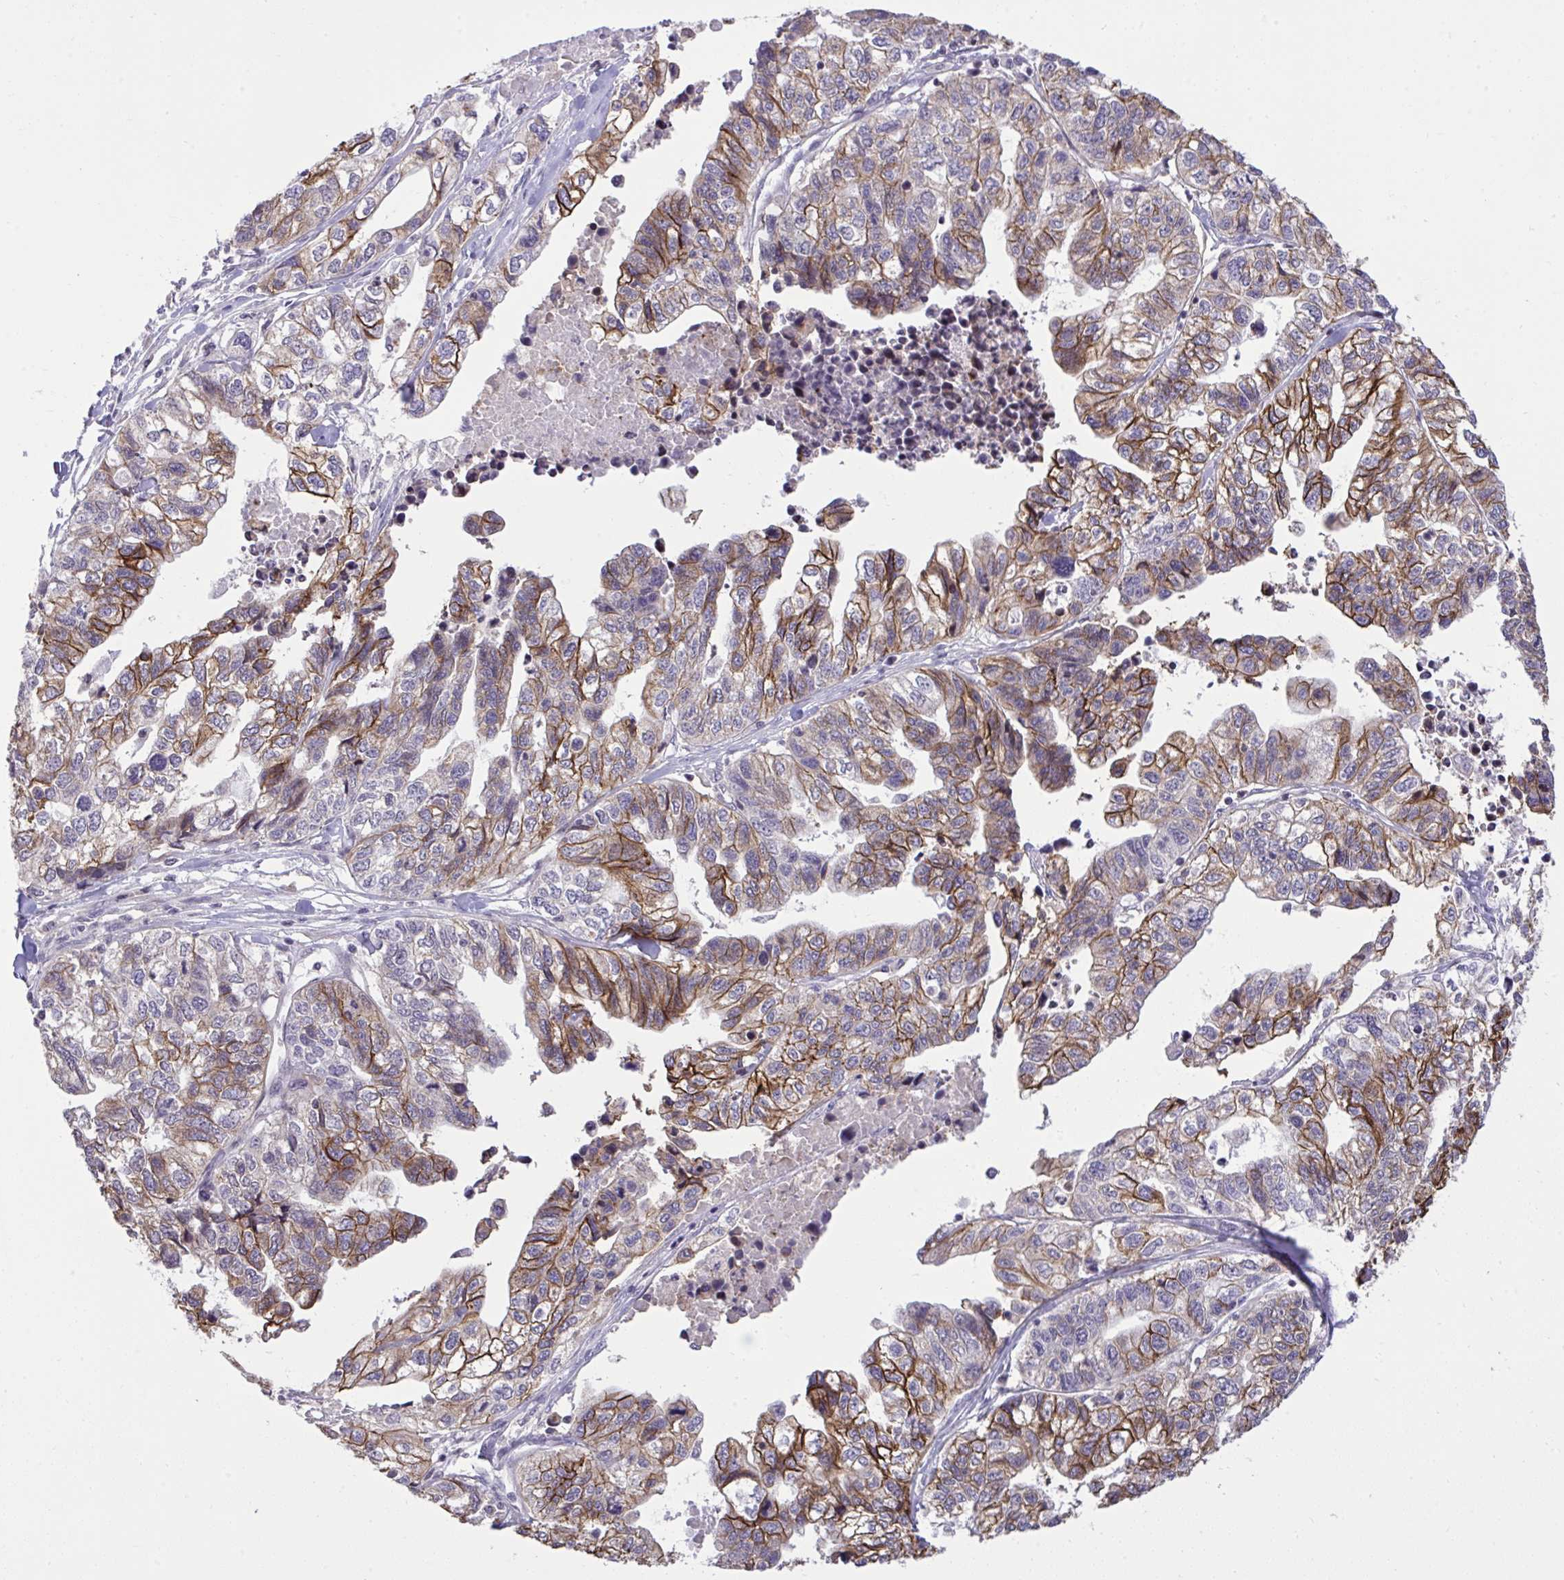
{"staining": {"intensity": "moderate", "quantity": "25%-75%", "location": "cytoplasmic/membranous"}, "tissue": "stomach cancer", "cell_type": "Tumor cells", "image_type": "cancer", "snomed": [{"axis": "morphology", "description": "Adenocarcinoma, NOS"}, {"axis": "topography", "description": "Stomach, upper"}], "caption": "Stomach cancer (adenocarcinoma) stained for a protein exhibits moderate cytoplasmic/membranous positivity in tumor cells. Nuclei are stained in blue.", "gene": "CYP20A1", "patient": {"sex": "female", "age": 67}}